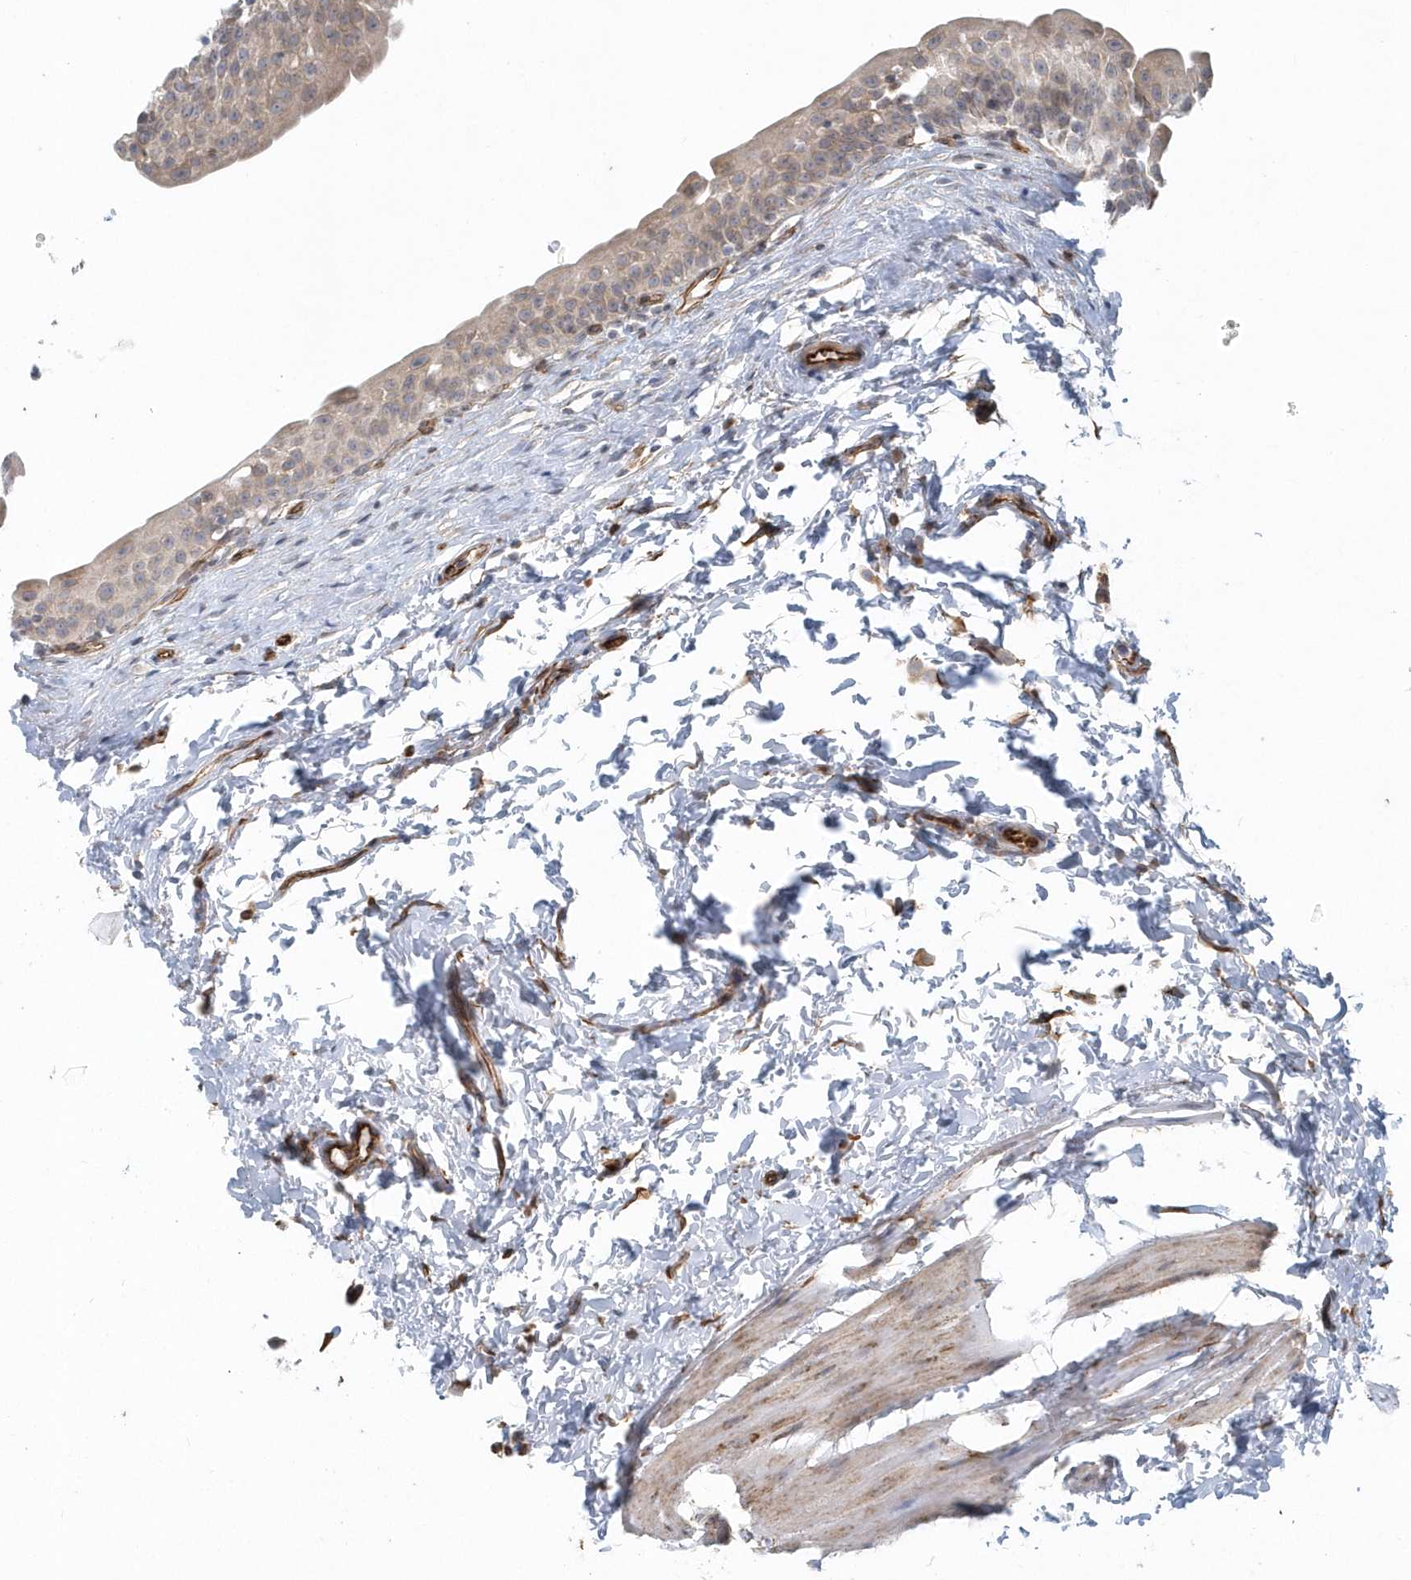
{"staining": {"intensity": "weak", "quantity": "25%-75%", "location": "cytoplasmic/membranous"}, "tissue": "urinary bladder", "cell_type": "Urothelial cells", "image_type": "normal", "snomed": [{"axis": "morphology", "description": "Normal tissue, NOS"}, {"axis": "topography", "description": "Urinary bladder"}], "caption": "Urinary bladder stained with a brown dye exhibits weak cytoplasmic/membranous positive positivity in about 25%-75% of urothelial cells.", "gene": "GPR152", "patient": {"sex": "male", "age": 51}}